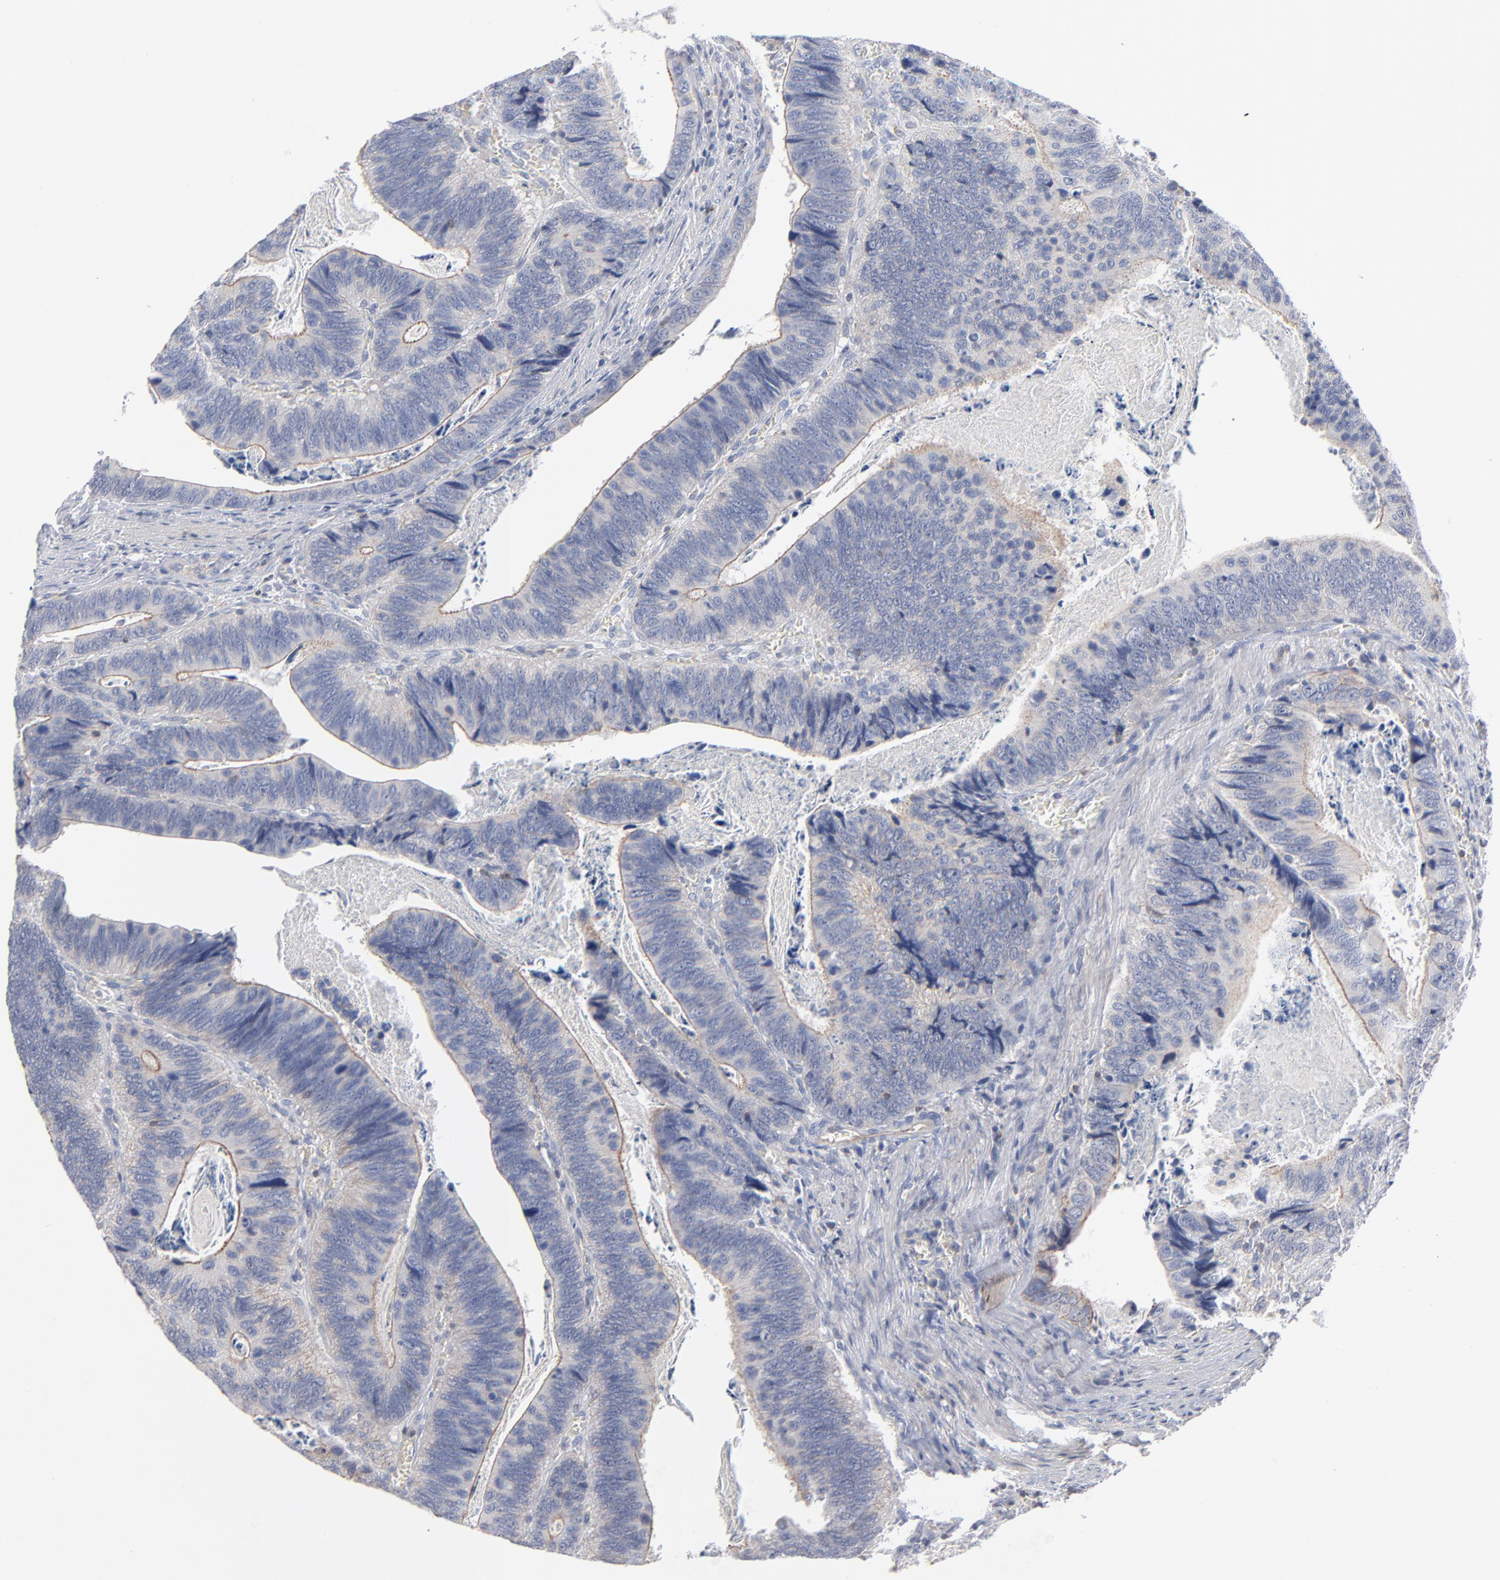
{"staining": {"intensity": "weak", "quantity": ">75%", "location": "cytoplasmic/membranous"}, "tissue": "colorectal cancer", "cell_type": "Tumor cells", "image_type": "cancer", "snomed": [{"axis": "morphology", "description": "Adenocarcinoma, NOS"}, {"axis": "topography", "description": "Colon"}], "caption": "Colorectal adenocarcinoma stained for a protein reveals weak cytoplasmic/membranous positivity in tumor cells.", "gene": "PDLIM2", "patient": {"sex": "male", "age": 72}}